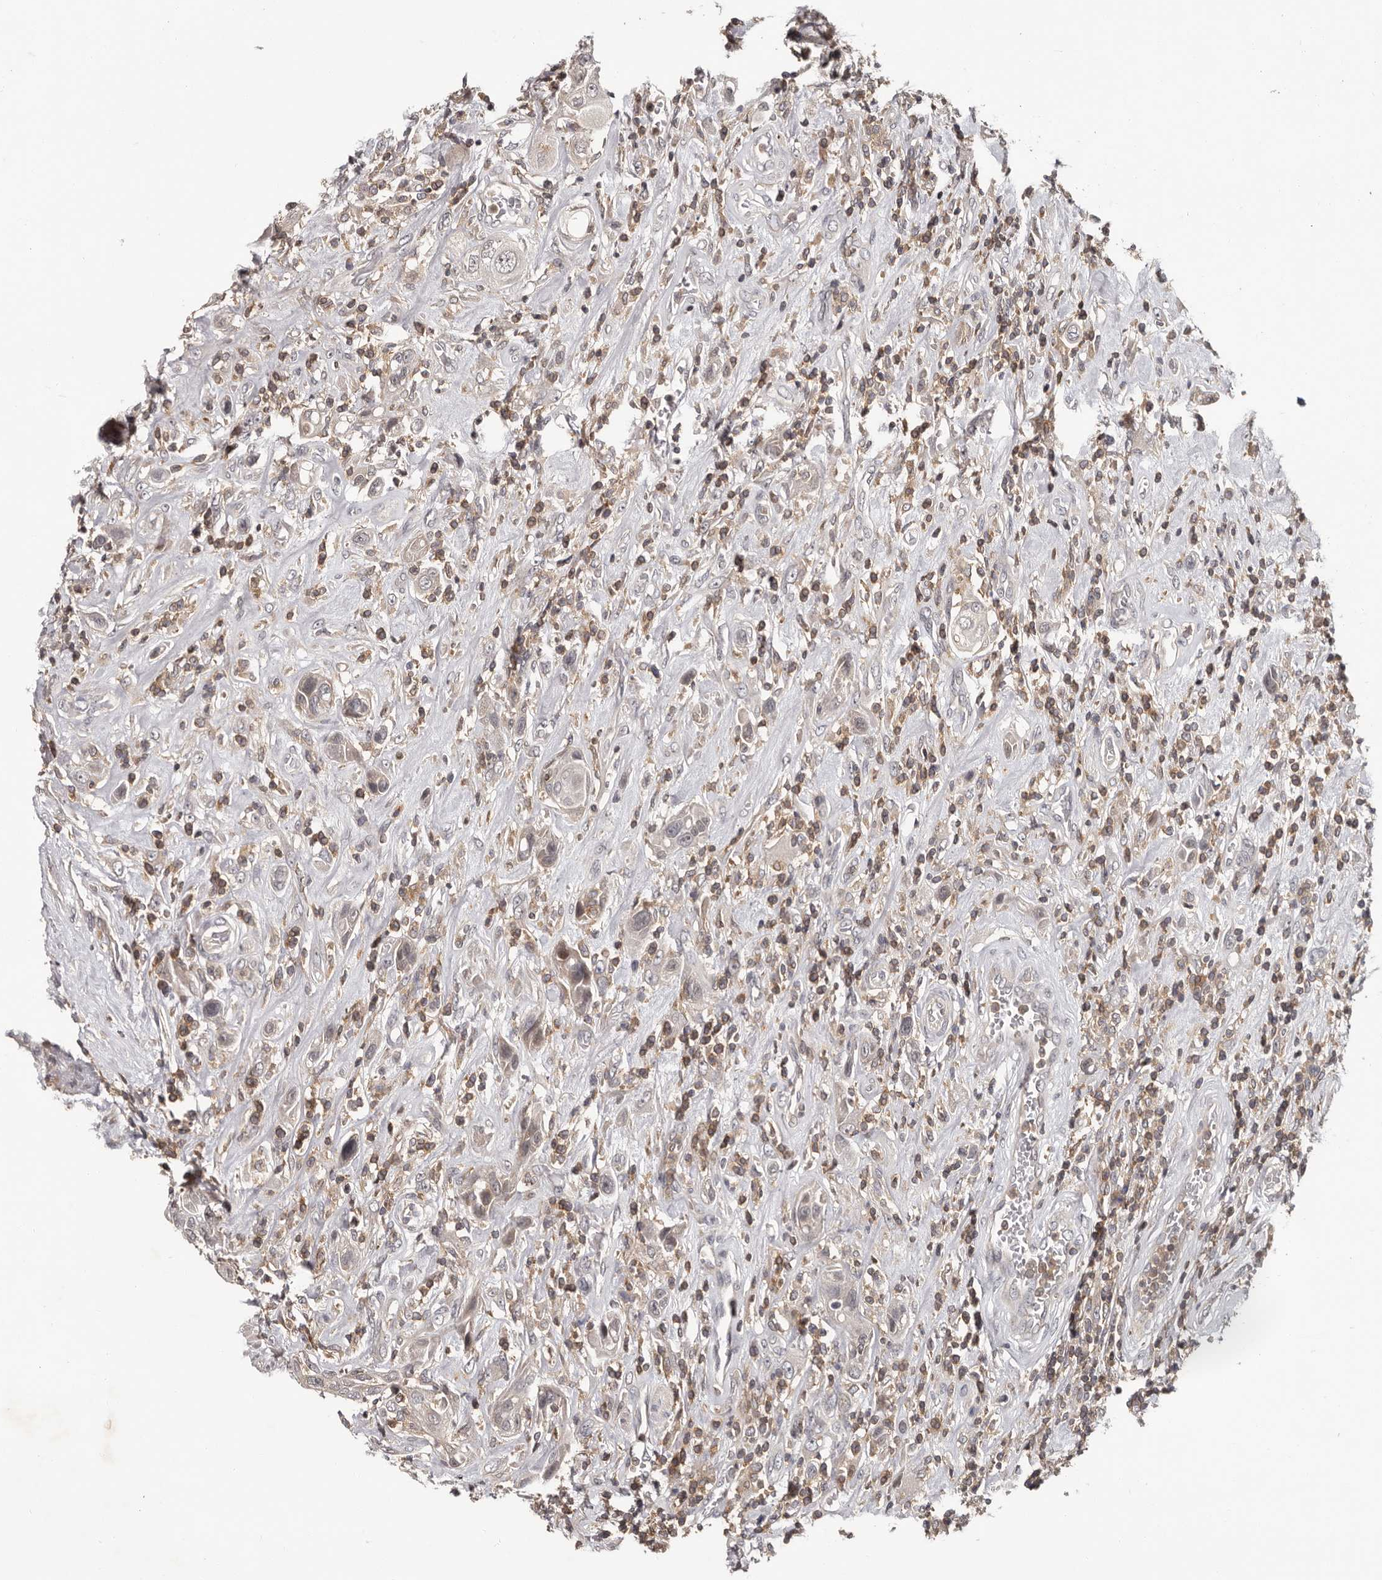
{"staining": {"intensity": "weak", "quantity": "<25%", "location": "cytoplasmic/membranous"}, "tissue": "urothelial cancer", "cell_type": "Tumor cells", "image_type": "cancer", "snomed": [{"axis": "morphology", "description": "Urothelial carcinoma, High grade"}, {"axis": "topography", "description": "Urinary bladder"}], "caption": "The immunohistochemistry micrograph has no significant expression in tumor cells of urothelial cancer tissue.", "gene": "ANKRD44", "patient": {"sex": "male", "age": 50}}